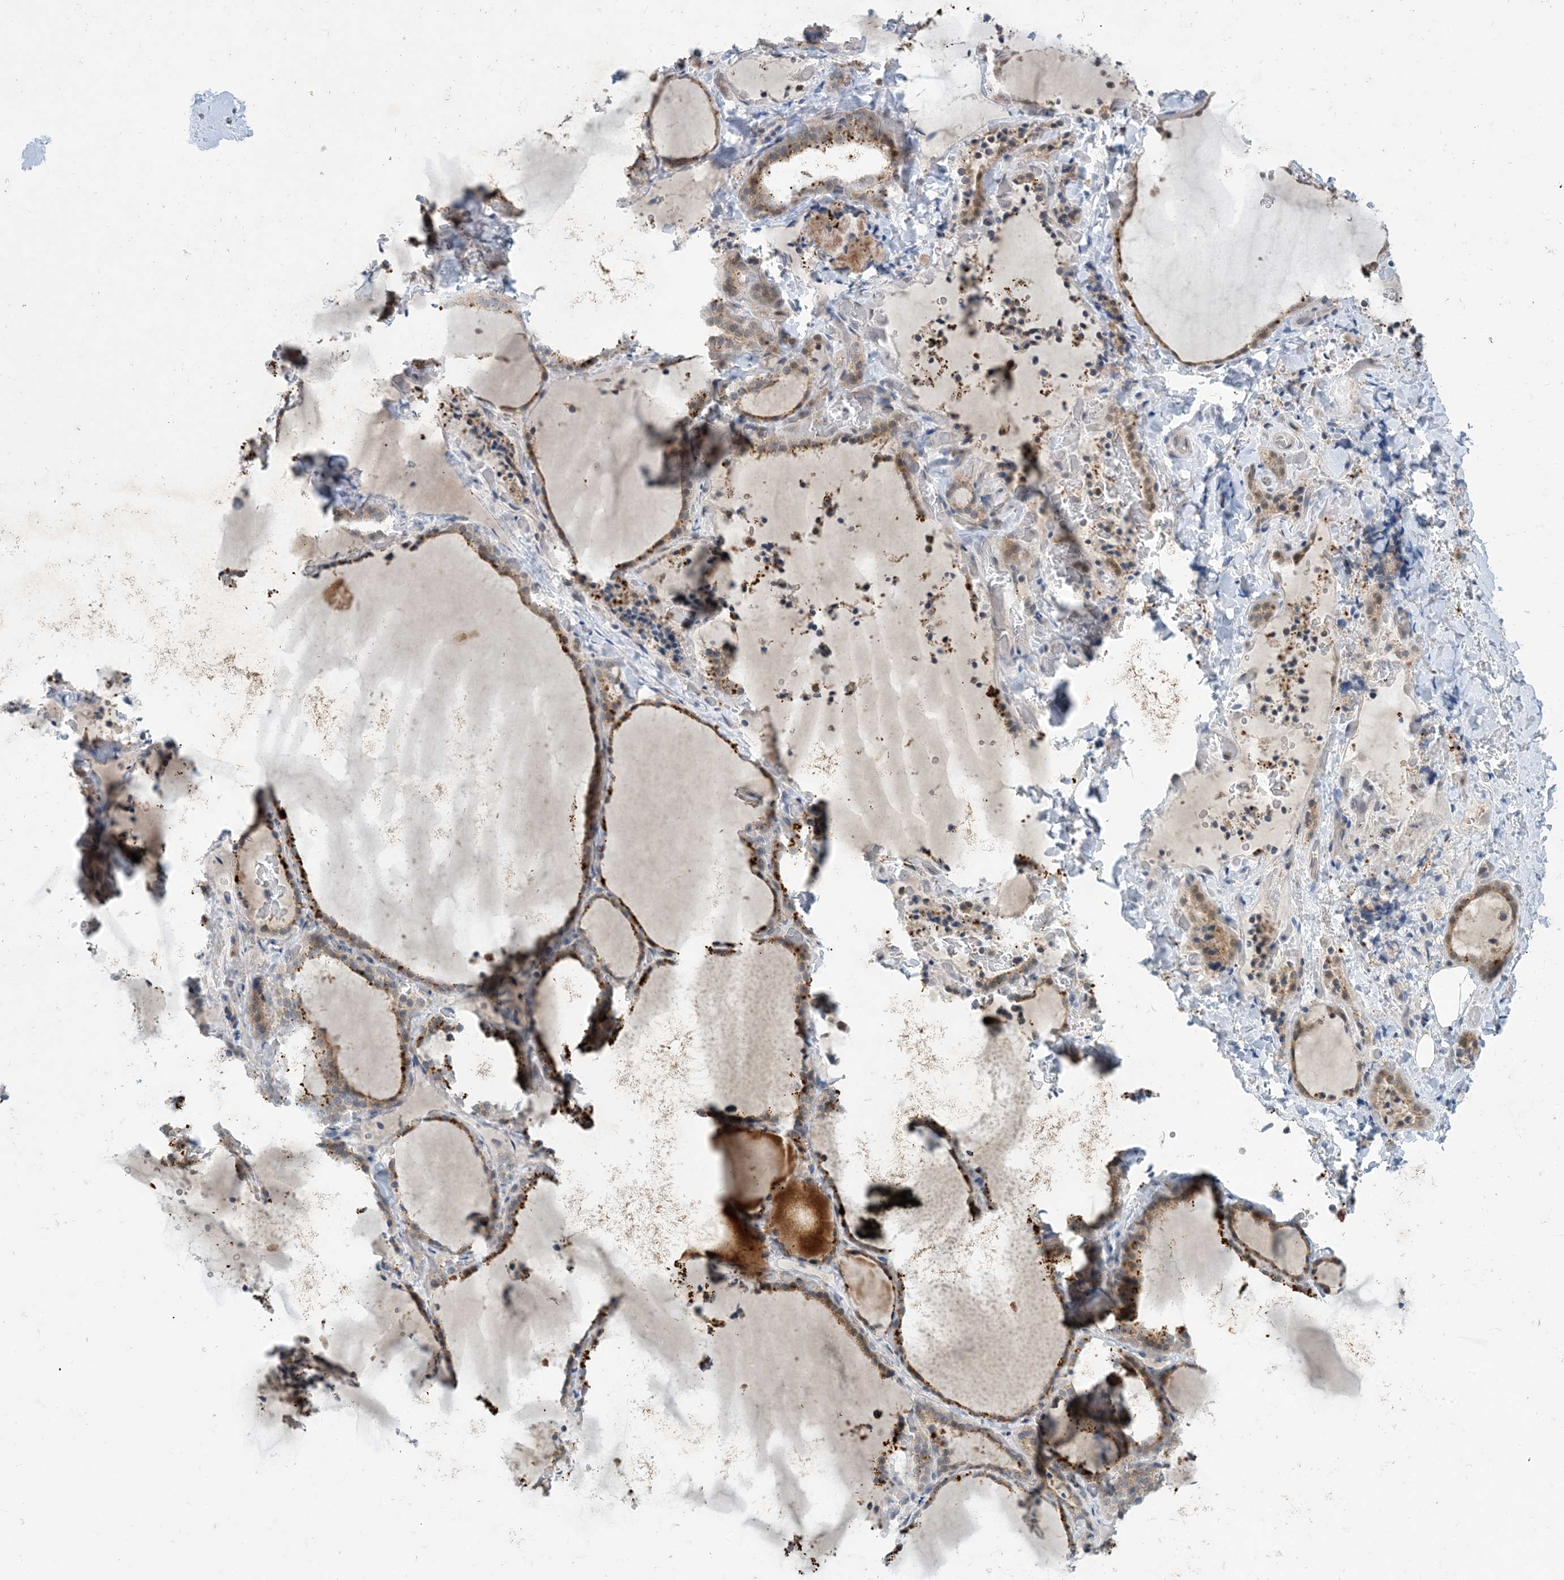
{"staining": {"intensity": "strong", "quantity": "25%-75%", "location": "cytoplasmic/membranous"}, "tissue": "thyroid gland", "cell_type": "Glandular cells", "image_type": "normal", "snomed": [{"axis": "morphology", "description": "Normal tissue, NOS"}, {"axis": "topography", "description": "Thyroid gland"}], "caption": "This is a photomicrograph of IHC staining of benign thyroid gland, which shows strong positivity in the cytoplasmic/membranous of glandular cells.", "gene": "TINAG", "patient": {"sex": "female", "age": 22}}